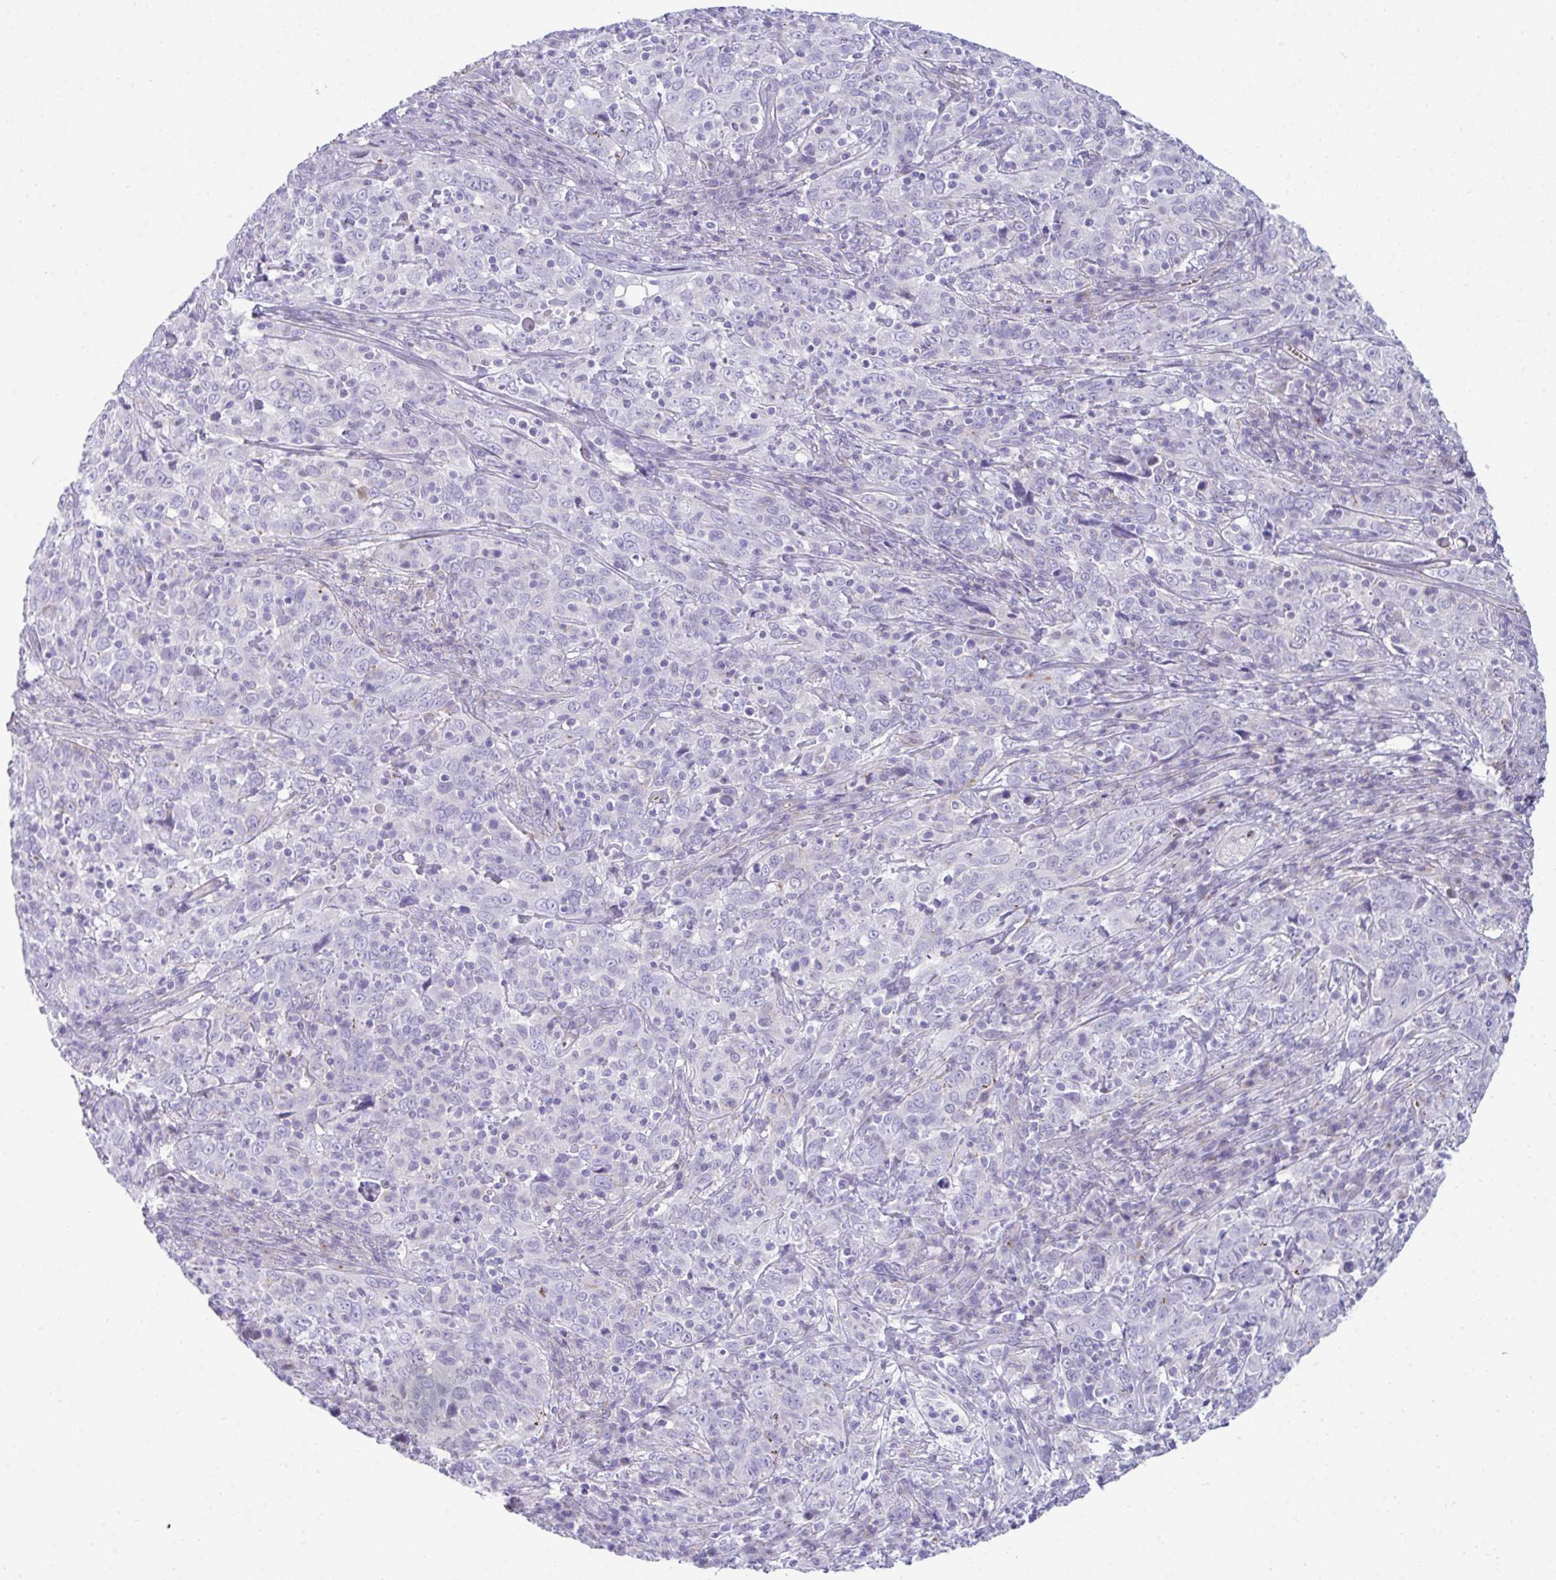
{"staining": {"intensity": "negative", "quantity": "none", "location": "none"}, "tissue": "cervical cancer", "cell_type": "Tumor cells", "image_type": "cancer", "snomed": [{"axis": "morphology", "description": "Squamous cell carcinoma, NOS"}, {"axis": "topography", "description": "Cervix"}], "caption": "Cervical squamous cell carcinoma was stained to show a protein in brown. There is no significant staining in tumor cells.", "gene": "UBL3", "patient": {"sex": "female", "age": 46}}